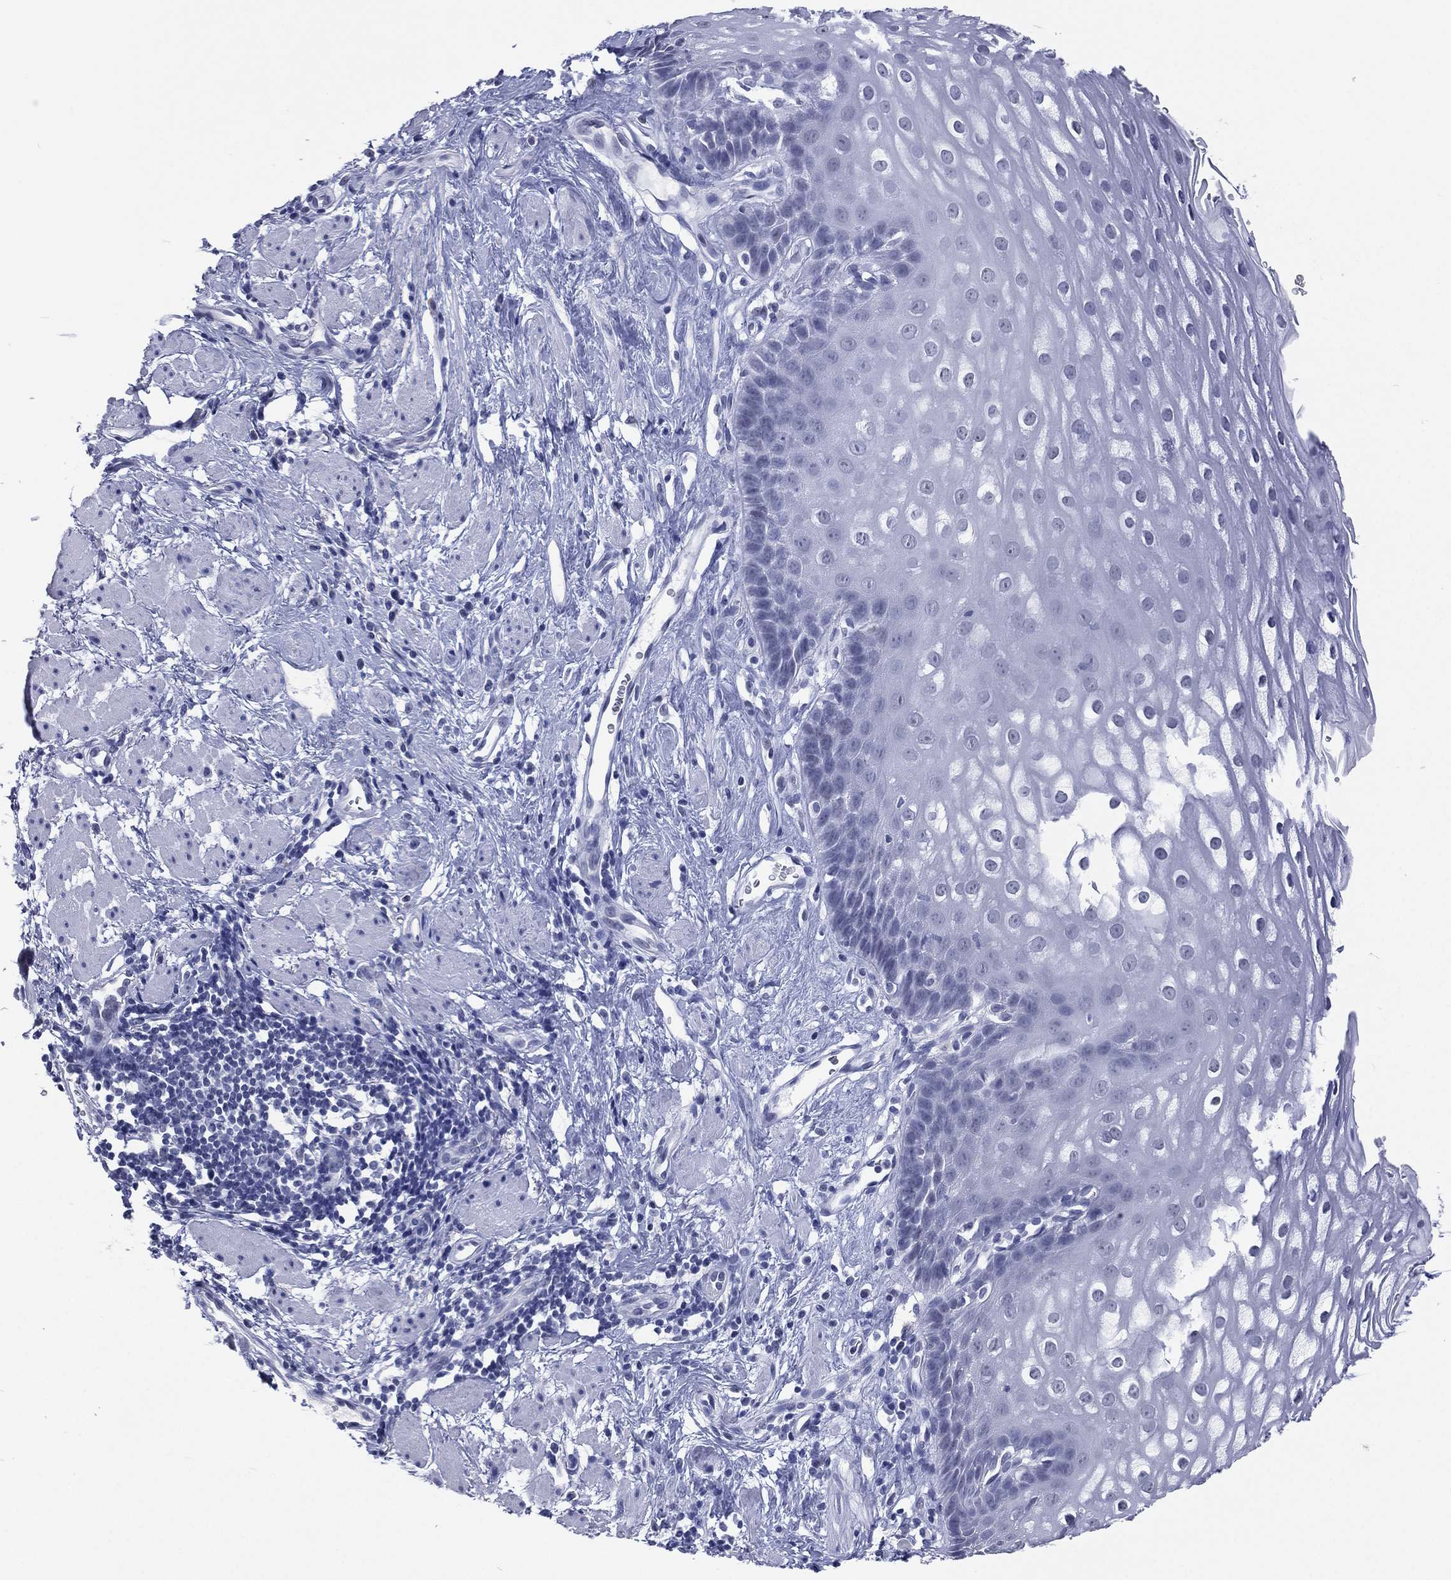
{"staining": {"intensity": "negative", "quantity": "none", "location": "none"}, "tissue": "esophagus", "cell_type": "Squamous epithelial cells", "image_type": "normal", "snomed": [{"axis": "morphology", "description": "Normal tissue, NOS"}, {"axis": "topography", "description": "Esophagus"}], "caption": "Micrograph shows no significant protein staining in squamous epithelial cells of benign esophagus. (Stains: DAB immunohistochemistry (IHC) with hematoxylin counter stain, Microscopy: brightfield microscopy at high magnification).", "gene": "SSX1", "patient": {"sex": "male", "age": 64}}